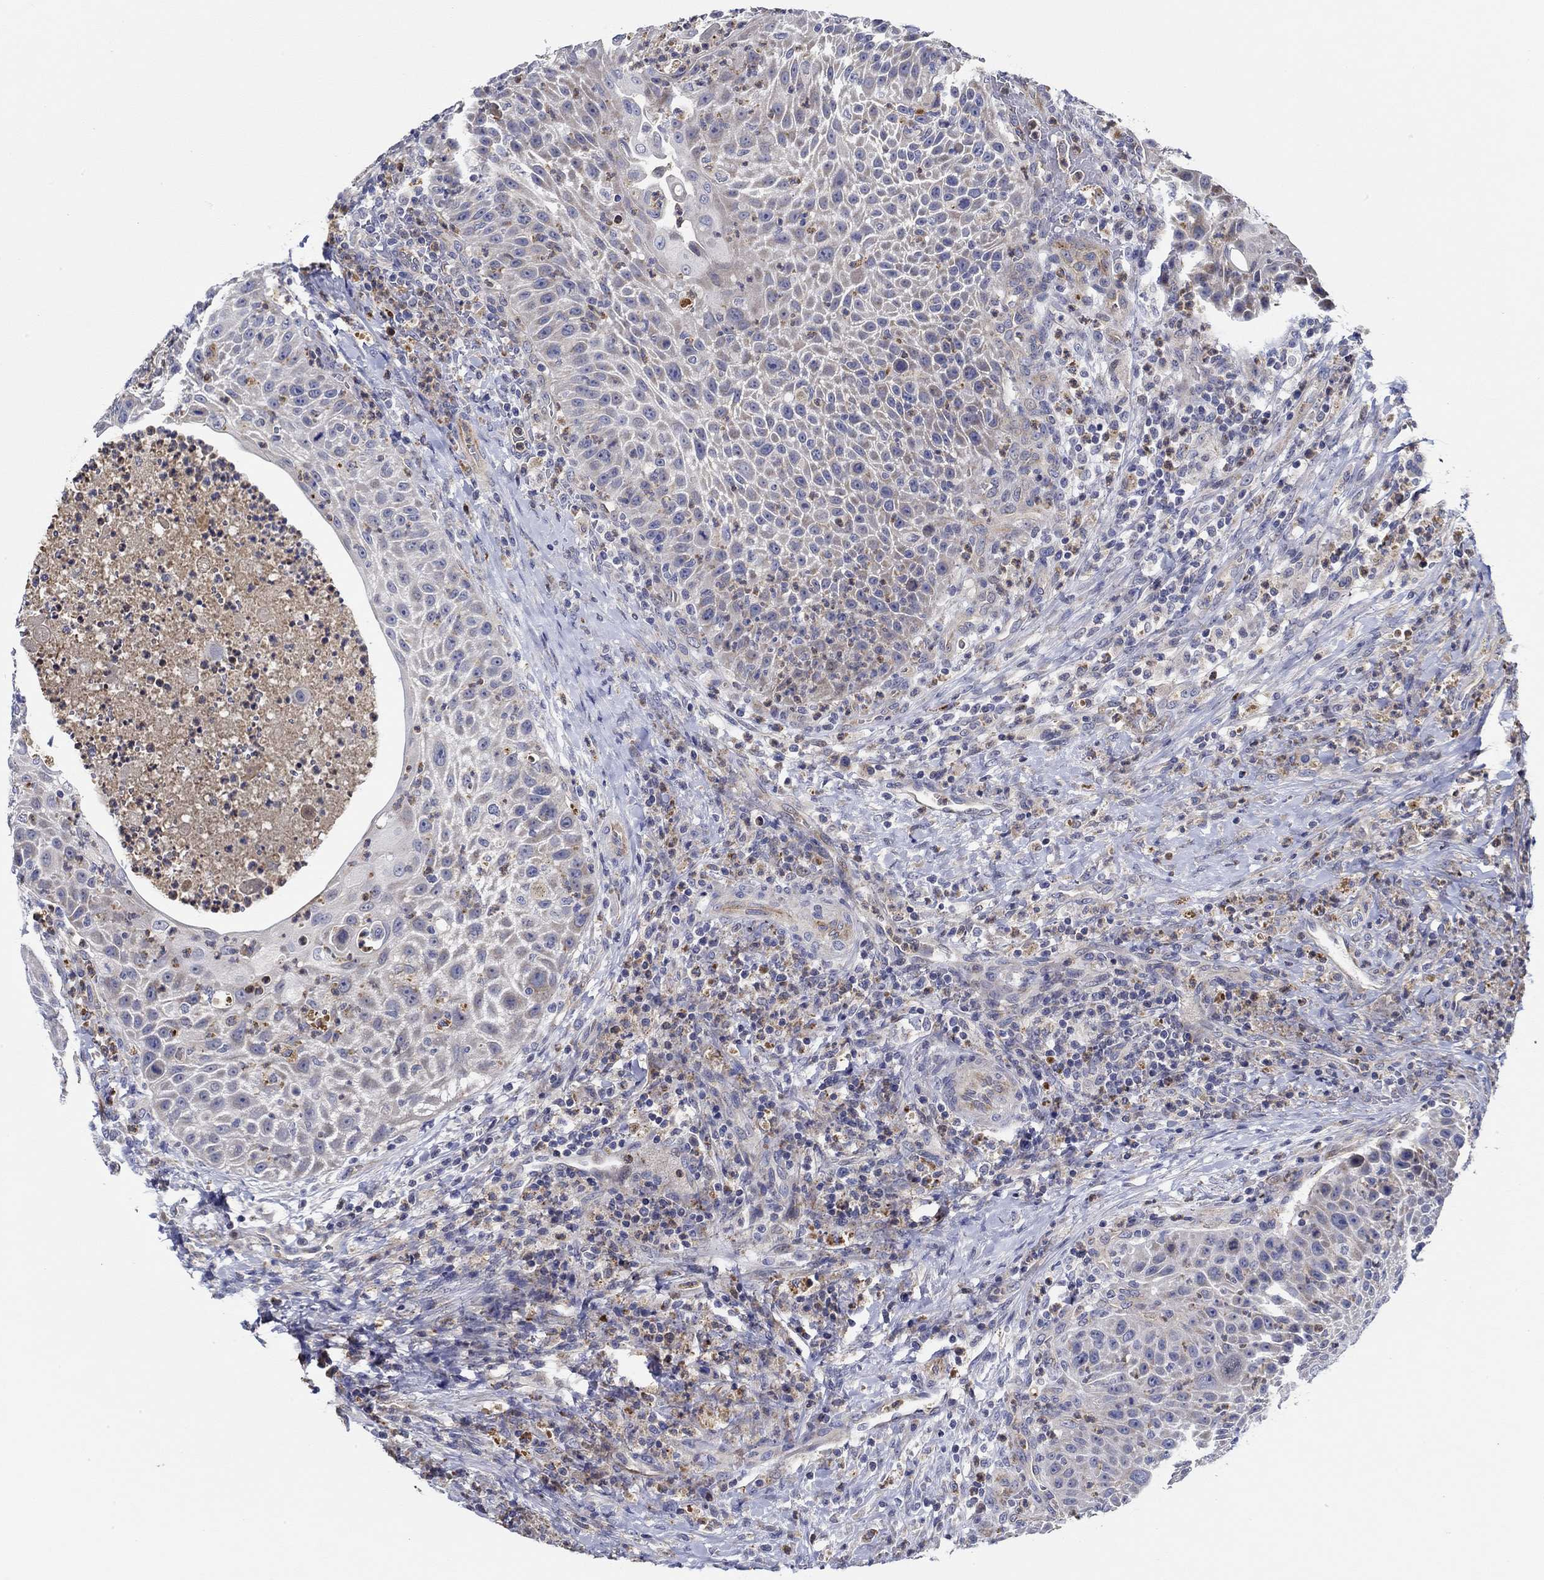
{"staining": {"intensity": "negative", "quantity": "none", "location": "none"}, "tissue": "head and neck cancer", "cell_type": "Tumor cells", "image_type": "cancer", "snomed": [{"axis": "morphology", "description": "Squamous cell carcinoma, NOS"}, {"axis": "topography", "description": "Head-Neck"}], "caption": "Immunohistochemistry (IHC) photomicrograph of head and neck squamous cell carcinoma stained for a protein (brown), which shows no positivity in tumor cells.", "gene": "CFAP61", "patient": {"sex": "male", "age": 69}}